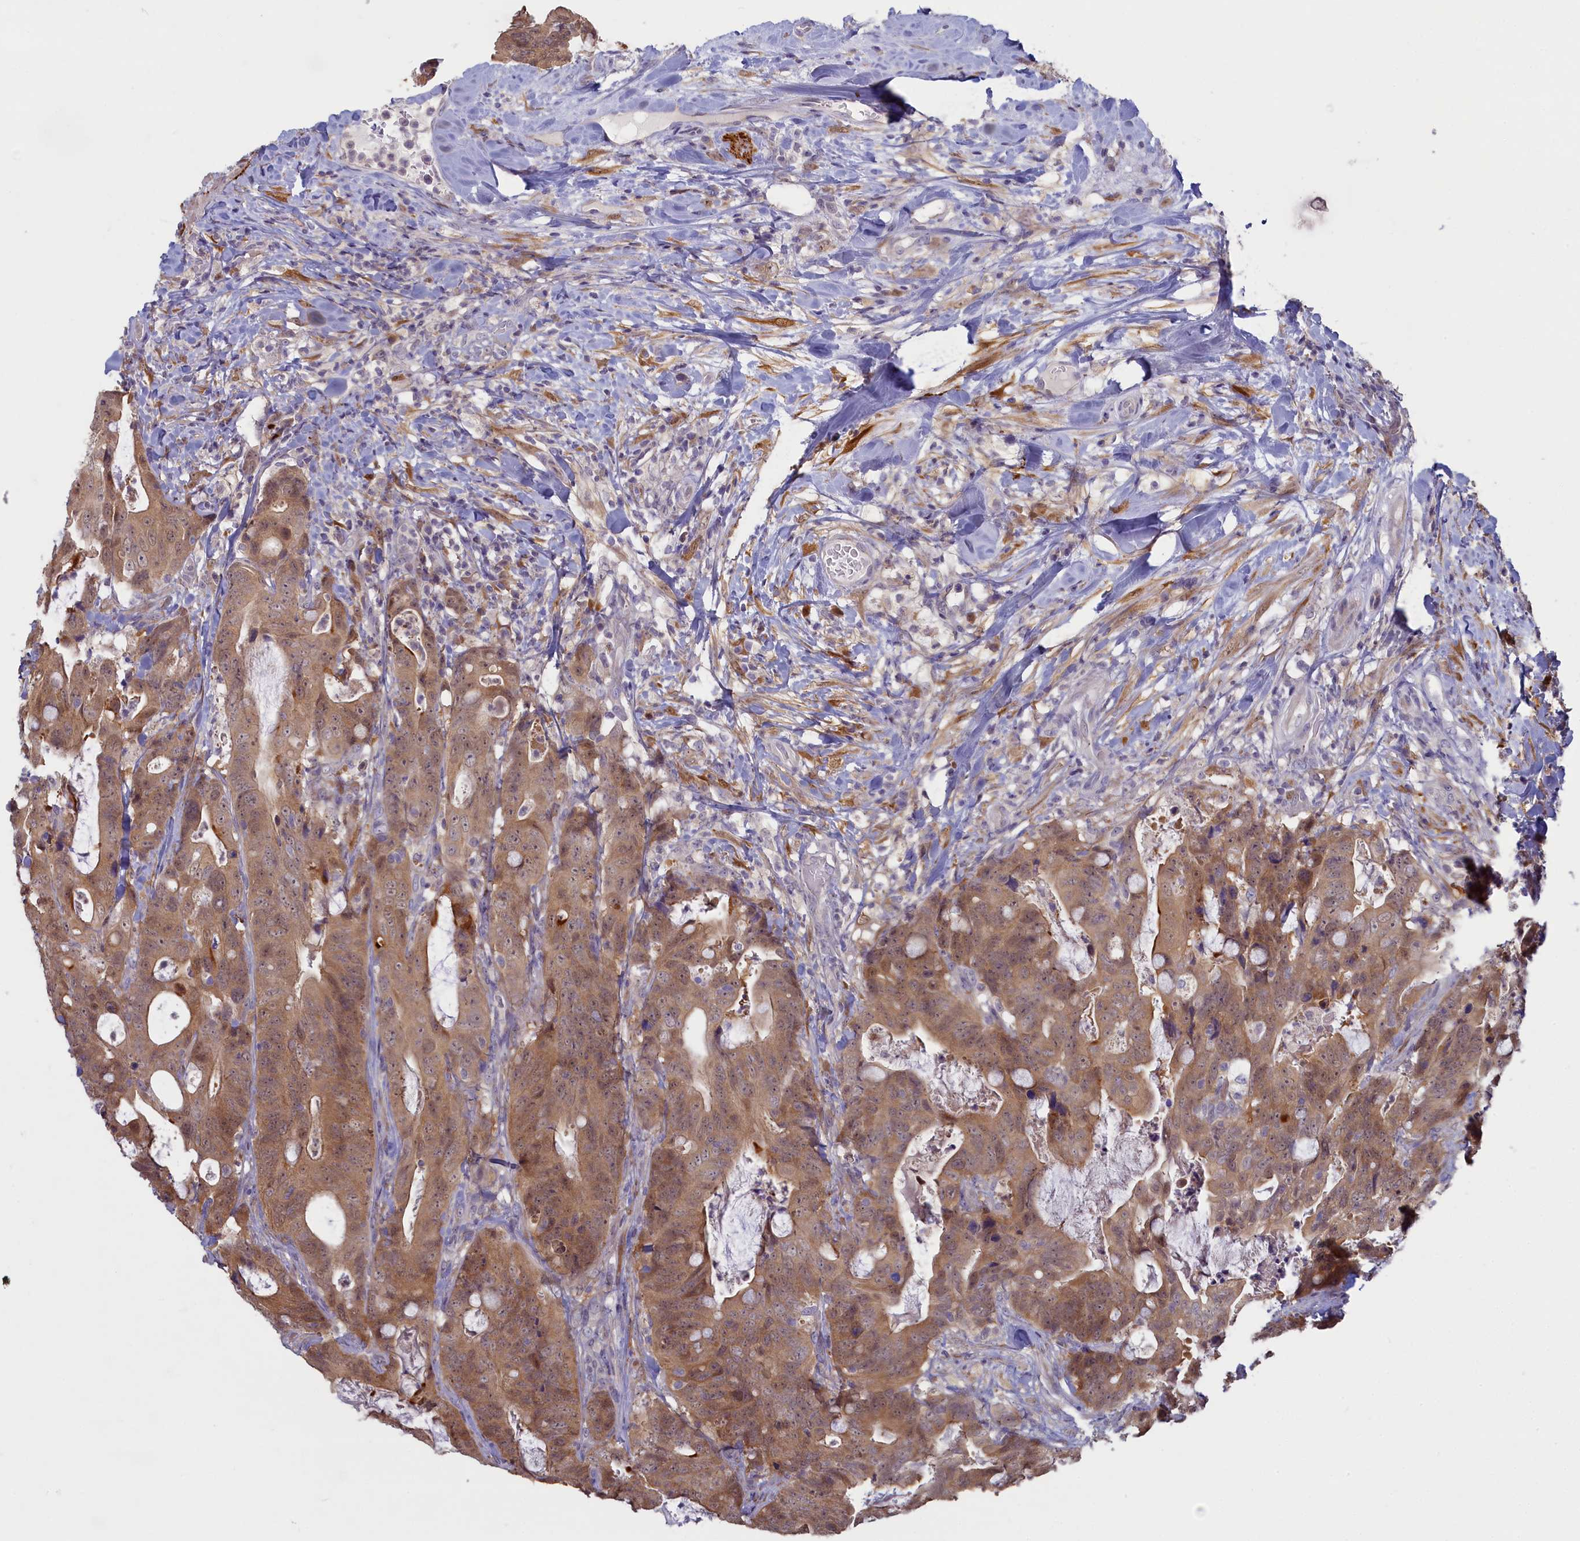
{"staining": {"intensity": "moderate", "quantity": ">75%", "location": "cytoplasmic/membranous,nuclear"}, "tissue": "colorectal cancer", "cell_type": "Tumor cells", "image_type": "cancer", "snomed": [{"axis": "morphology", "description": "Adenocarcinoma, NOS"}, {"axis": "topography", "description": "Colon"}], "caption": "About >75% of tumor cells in colorectal cancer exhibit moderate cytoplasmic/membranous and nuclear protein expression as visualized by brown immunohistochemical staining.", "gene": "UCHL3", "patient": {"sex": "female", "age": 82}}